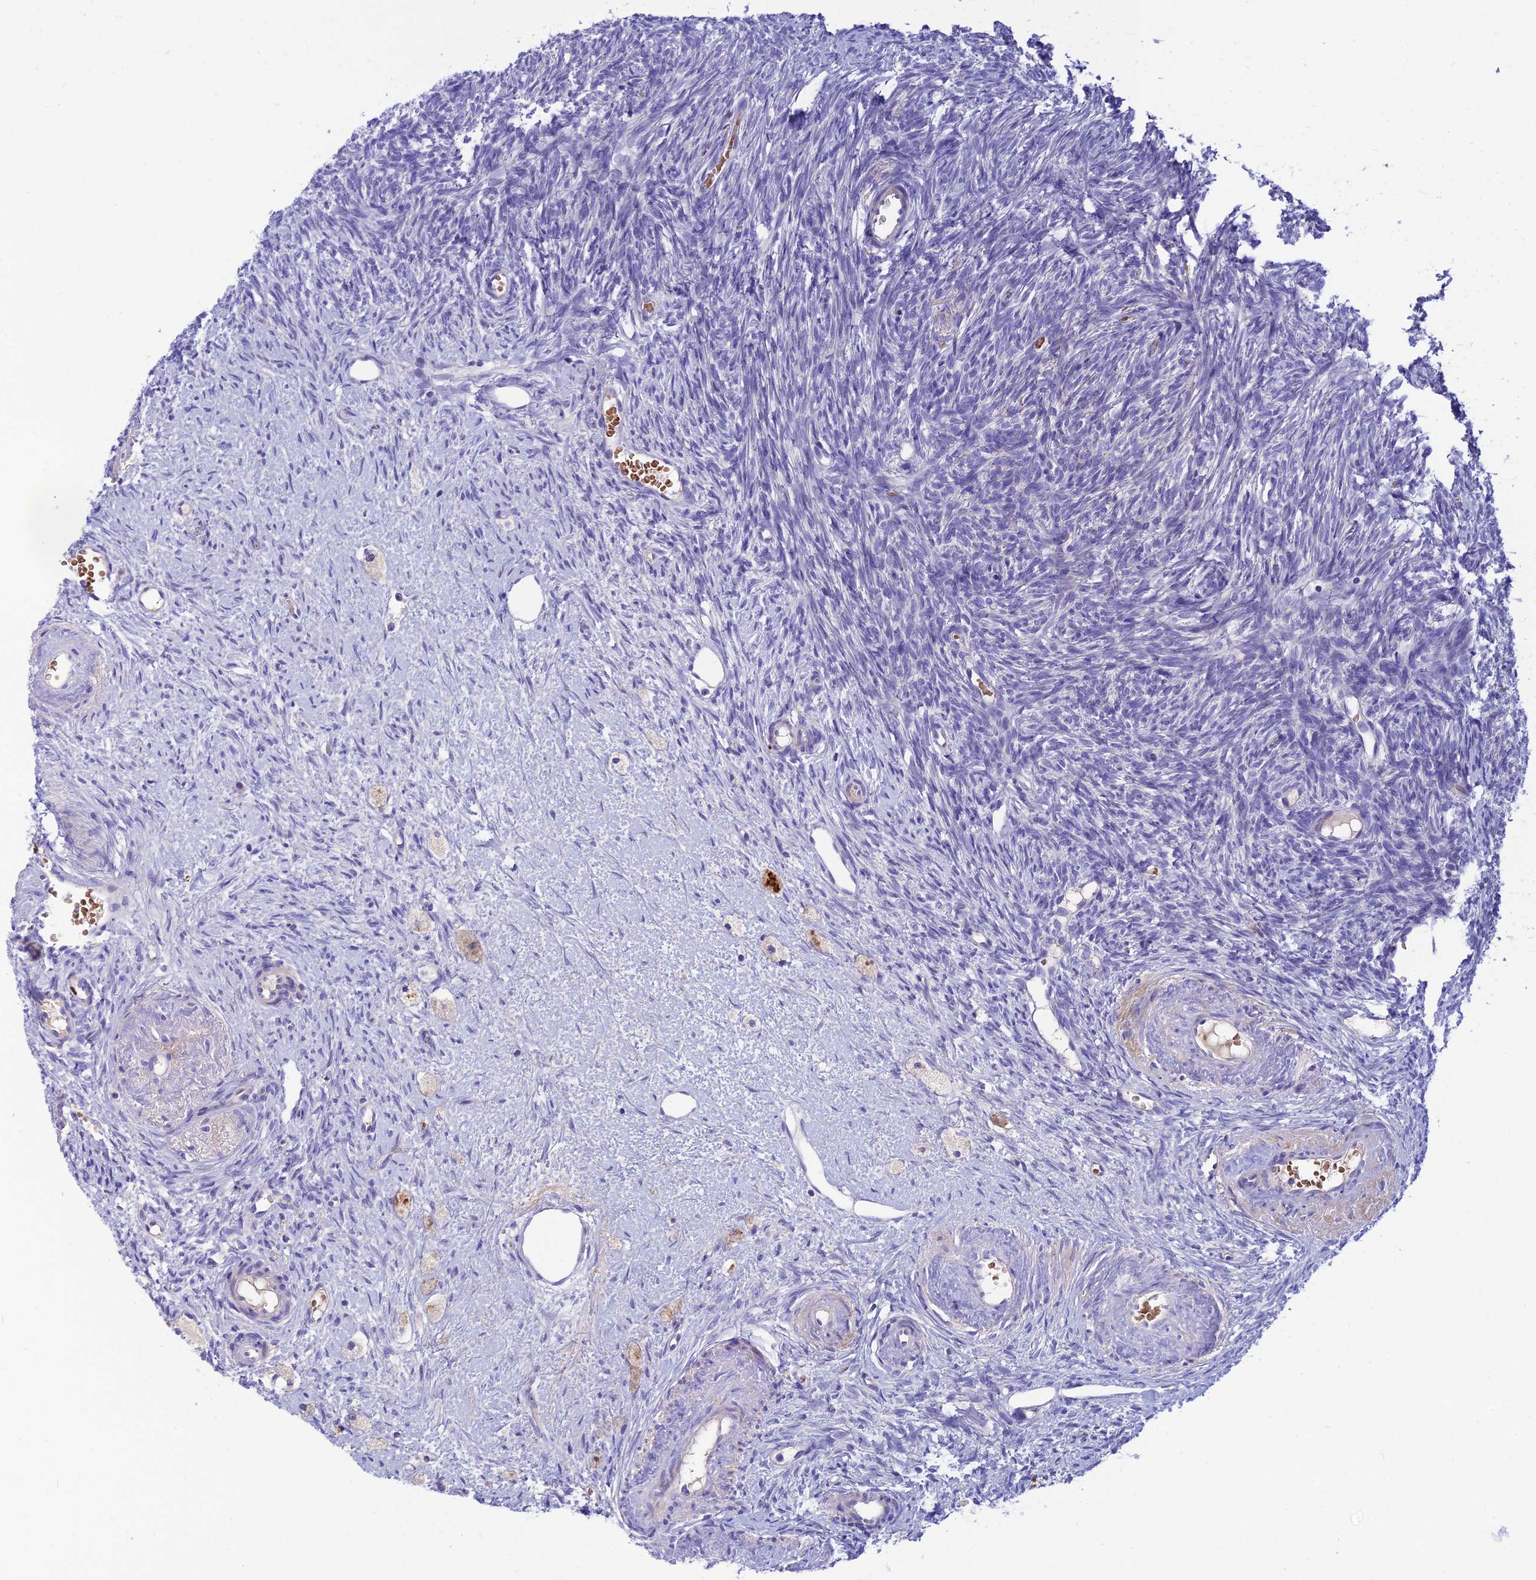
{"staining": {"intensity": "negative", "quantity": "none", "location": "none"}, "tissue": "ovary", "cell_type": "Ovarian stroma cells", "image_type": "normal", "snomed": [{"axis": "morphology", "description": "Normal tissue, NOS"}, {"axis": "topography", "description": "Ovary"}], "caption": "Protein analysis of unremarkable ovary reveals no significant staining in ovarian stroma cells.", "gene": "CCDC157", "patient": {"sex": "female", "age": 51}}